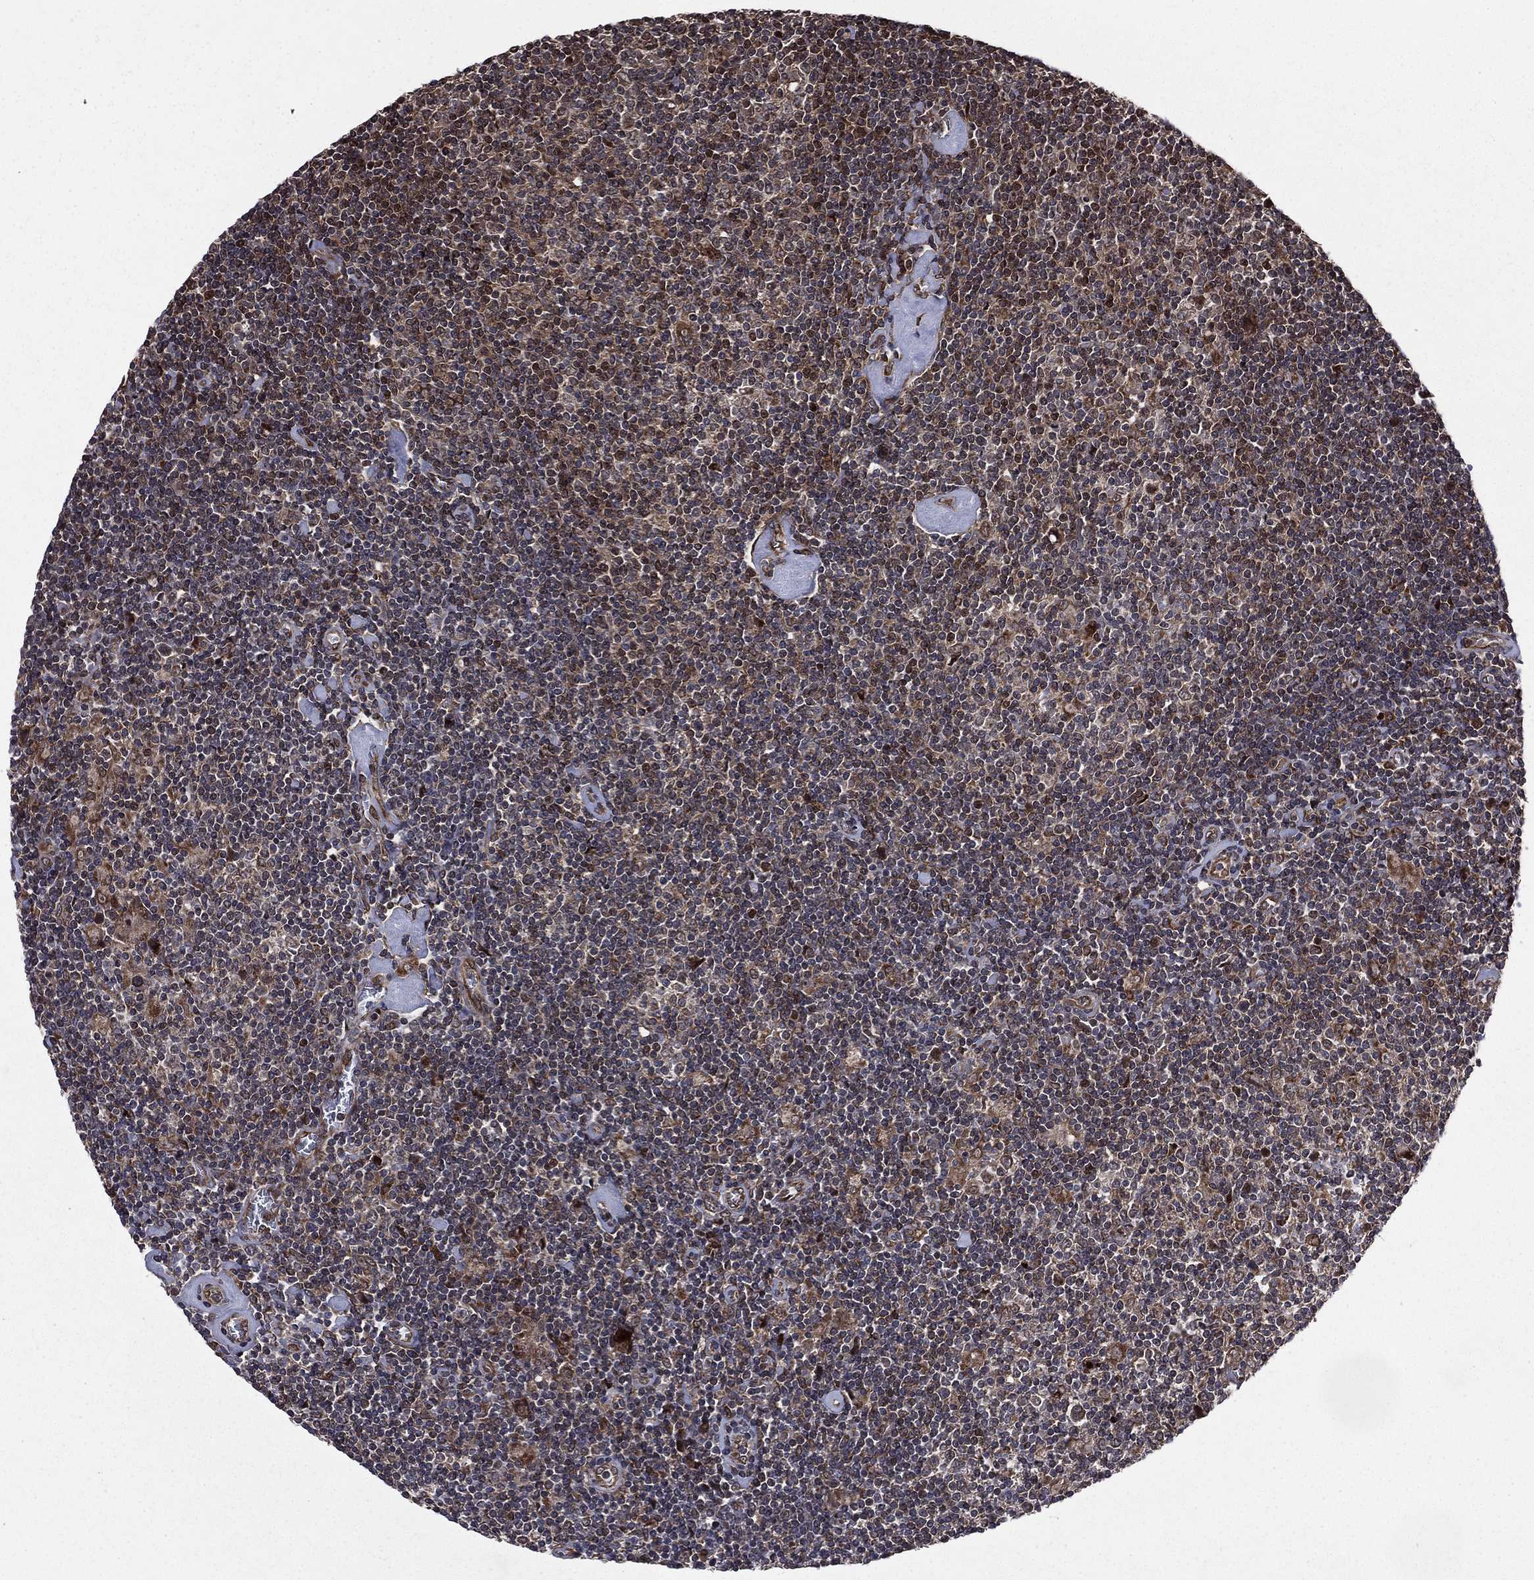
{"staining": {"intensity": "moderate", "quantity": "<25%", "location": "cytoplasmic/membranous,nuclear"}, "tissue": "lymphoma", "cell_type": "Tumor cells", "image_type": "cancer", "snomed": [{"axis": "morphology", "description": "Hodgkin's disease, NOS"}, {"axis": "topography", "description": "Lymph node"}], "caption": "Brown immunohistochemical staining in lymphoma displays moderate cytoplasmic/membranous and nuclear positivity in about <25% of tumor cells.", "gene": "LENG8", "patient": {"sex": "male", "age": 40}}